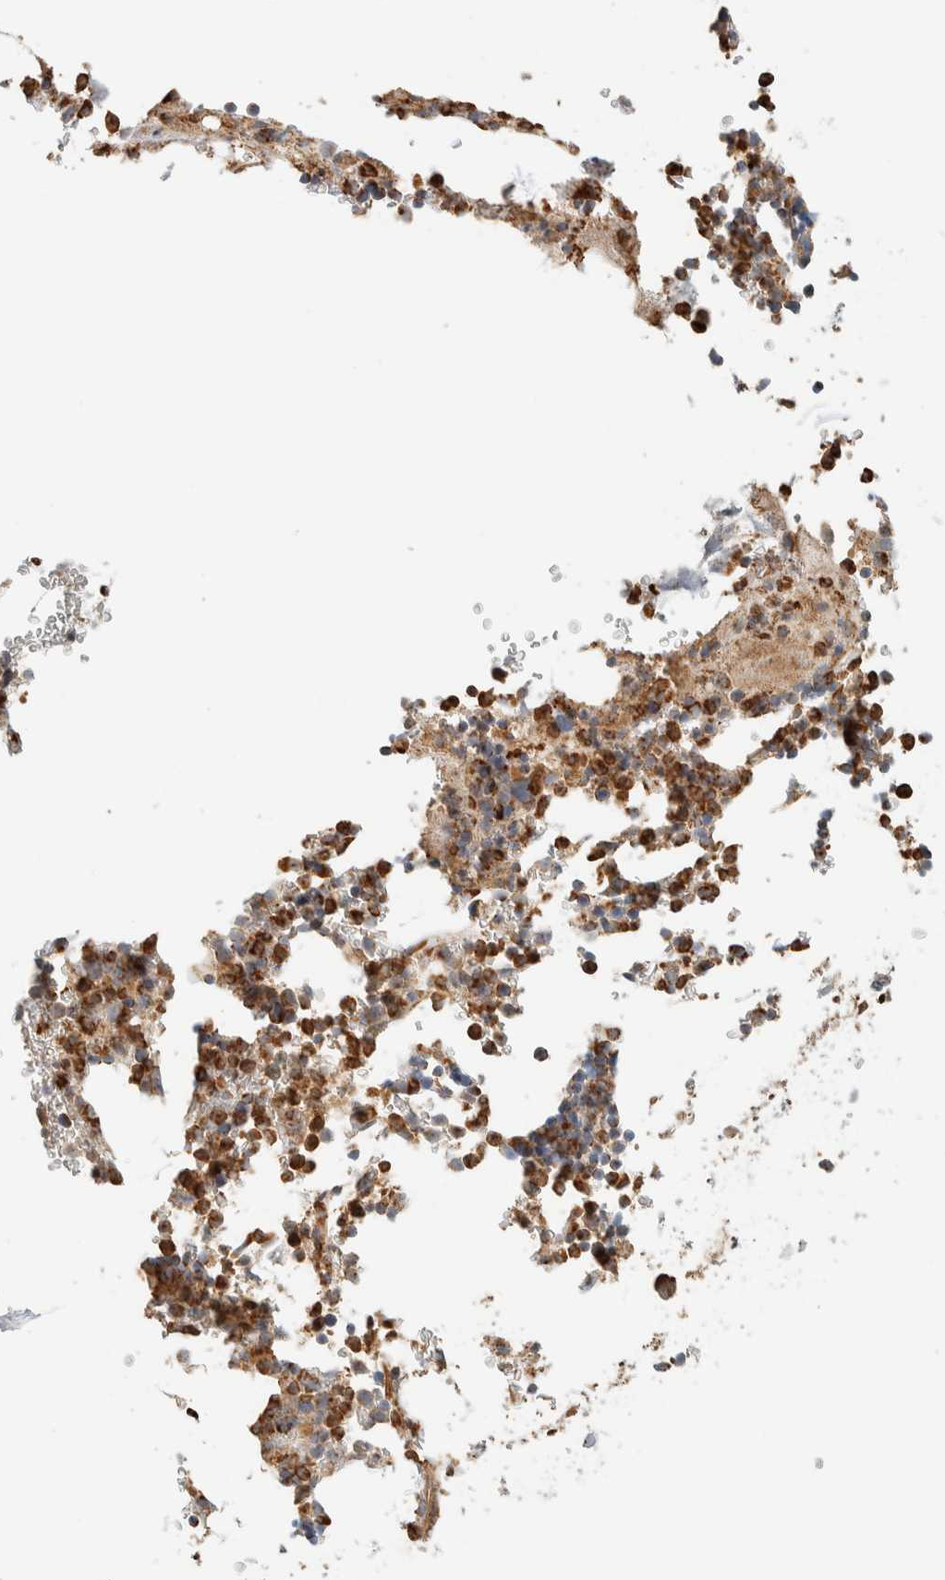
{"staining": {"intensity": "moderate", "quantity": ">75%", "location": "cytoplasmic/membranous"}, "tissue": "bone marrow", "cell_type": "Hematopoietic cells", "image_type": "normal", "snomed": [{"axis": "morphology", "description": "Normal tissue, NOS"}, {"axis": "topography", "description": "Bone marrow"}], "caption": "Immunohistochemical staining of benign human bone marrow exhibits >75% levels of moderate cytoplasmic/membranous protein positivity in approximately >75% of hematopoietic cells. (Stains: DAB (3,3'-diaminobenzidine) in brown, nuclei in blue, Microscopy: brightfield microscopy at high magnification).", "gene": "KIFAP3", "patient": {"sex": "female", "age": 81}}